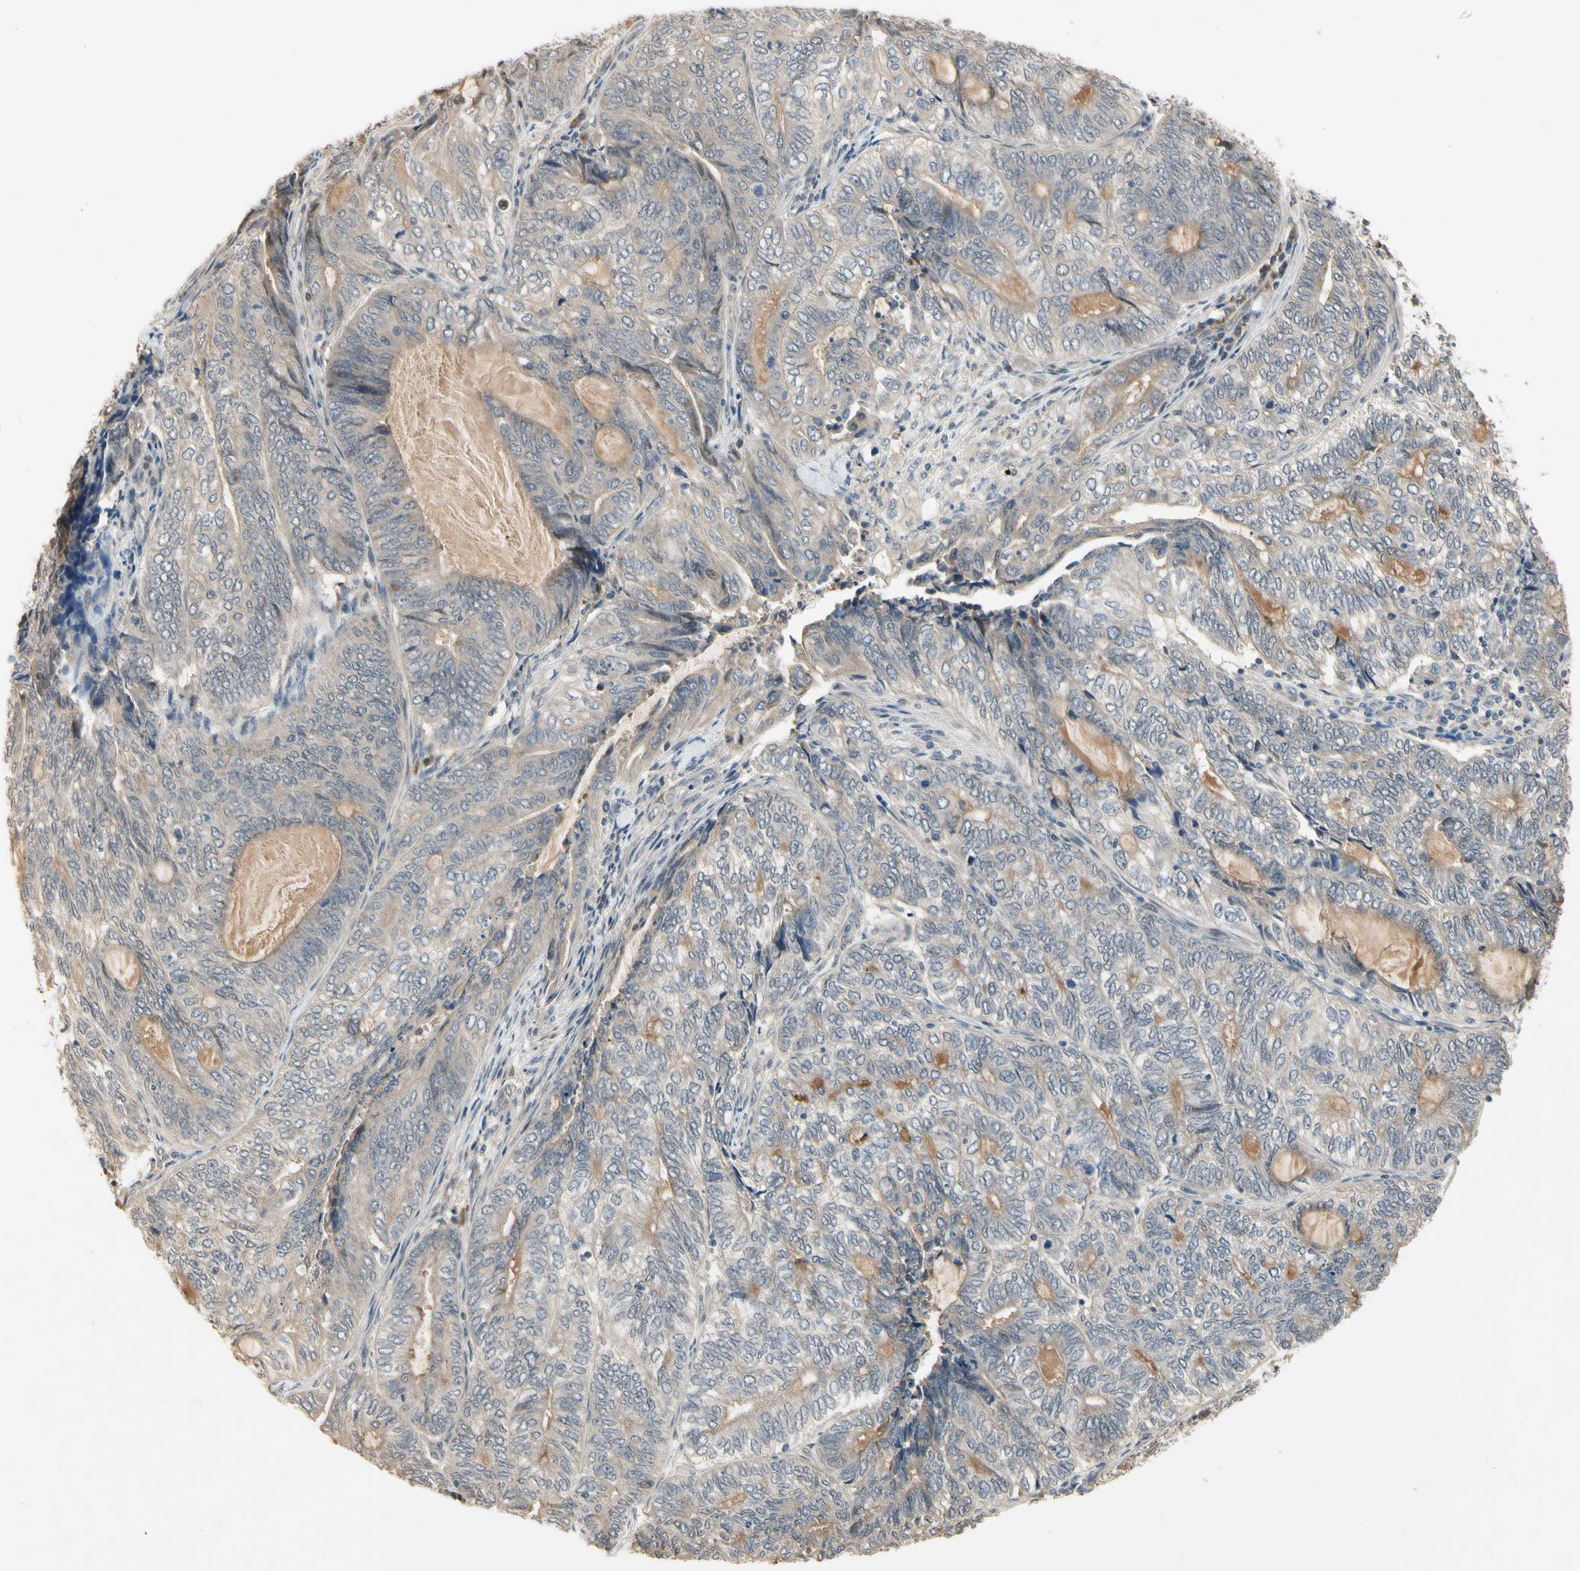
{"staining": {"intensity": "weak", "quantity": "<25%", "location": "cytoplasmic/membranous"}, "tissue": "endometrial cancer", "cell_type": "Tumor cells", "image_type": "cancer", "snomed": [{"axis": "morphology", "description": "Adenocarcinoma, NOS"}, {"axis": "topography", "description": "Uterus"}, {"axis": "topography", "description": "Endometrium"}], "caption": "Tumor cells are negative for brown protein staining in endometrial cancer.", "gene": "ATG4C", "patient": {"sex": "female", "age": 70}}